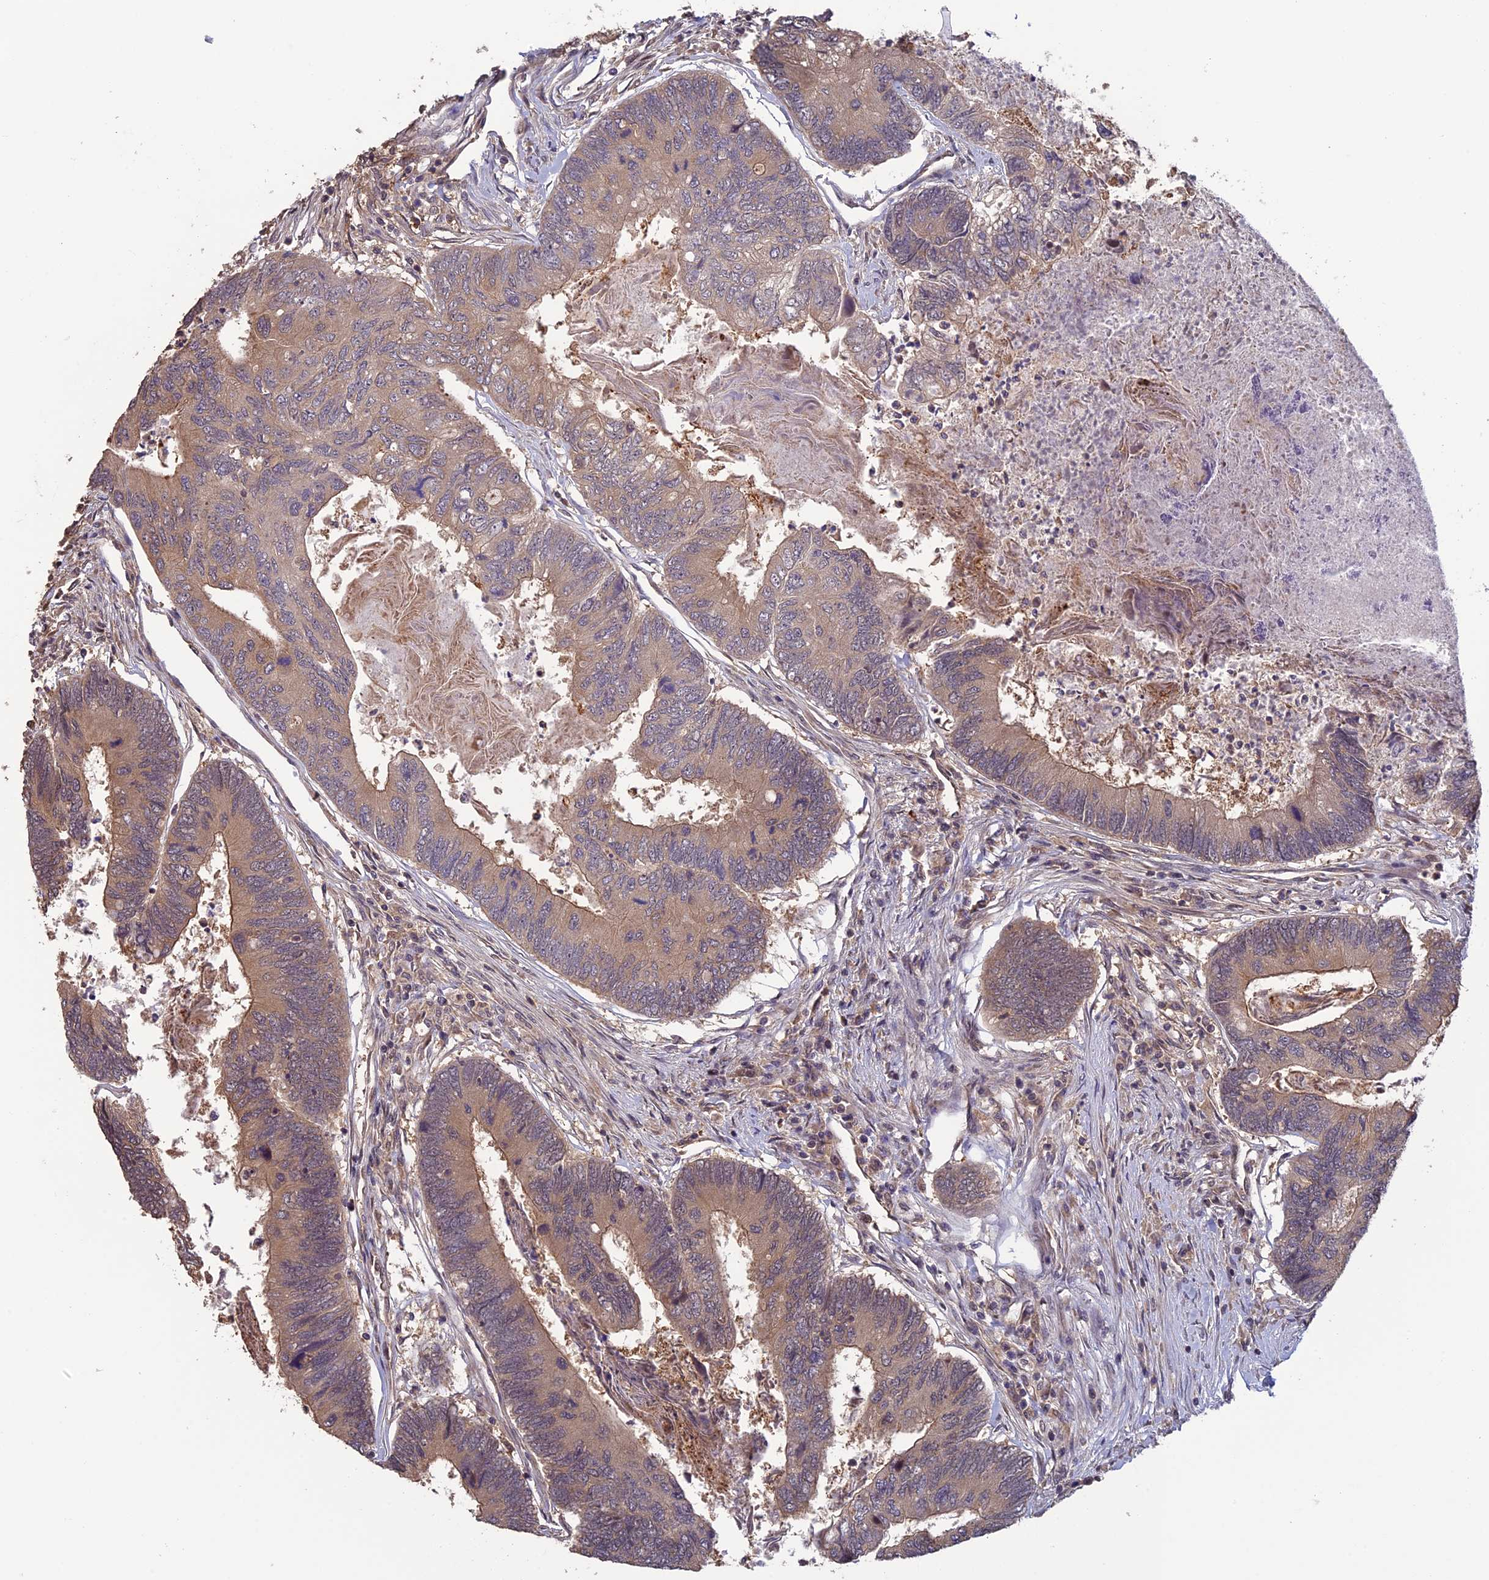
{"staining": {"intensity": "weak", "quantity": "25%-75%", "location": "cytoplasmic/membranous"}, "tissue": "colorectal cancer", "cell_type": "Tumor cells", "image_type": "cancer", "snomed": [{"axis": "morphology", "description": "Adenocarcinoma, NOS"}, {"axis": "topography", "description": "Colon"}], "caption": "Immunohistochemical staining of colorectal adenocarcinoma displays low levels of weak cytoplasmic/membranous protein staining in about 25%-75% of tumor cells. Immunohistochemistry (ihc) stains the protein in brown and the nuclei are stained blue.", "gene": "LIN37", "patient": {"sex": "female", "age": 67}}